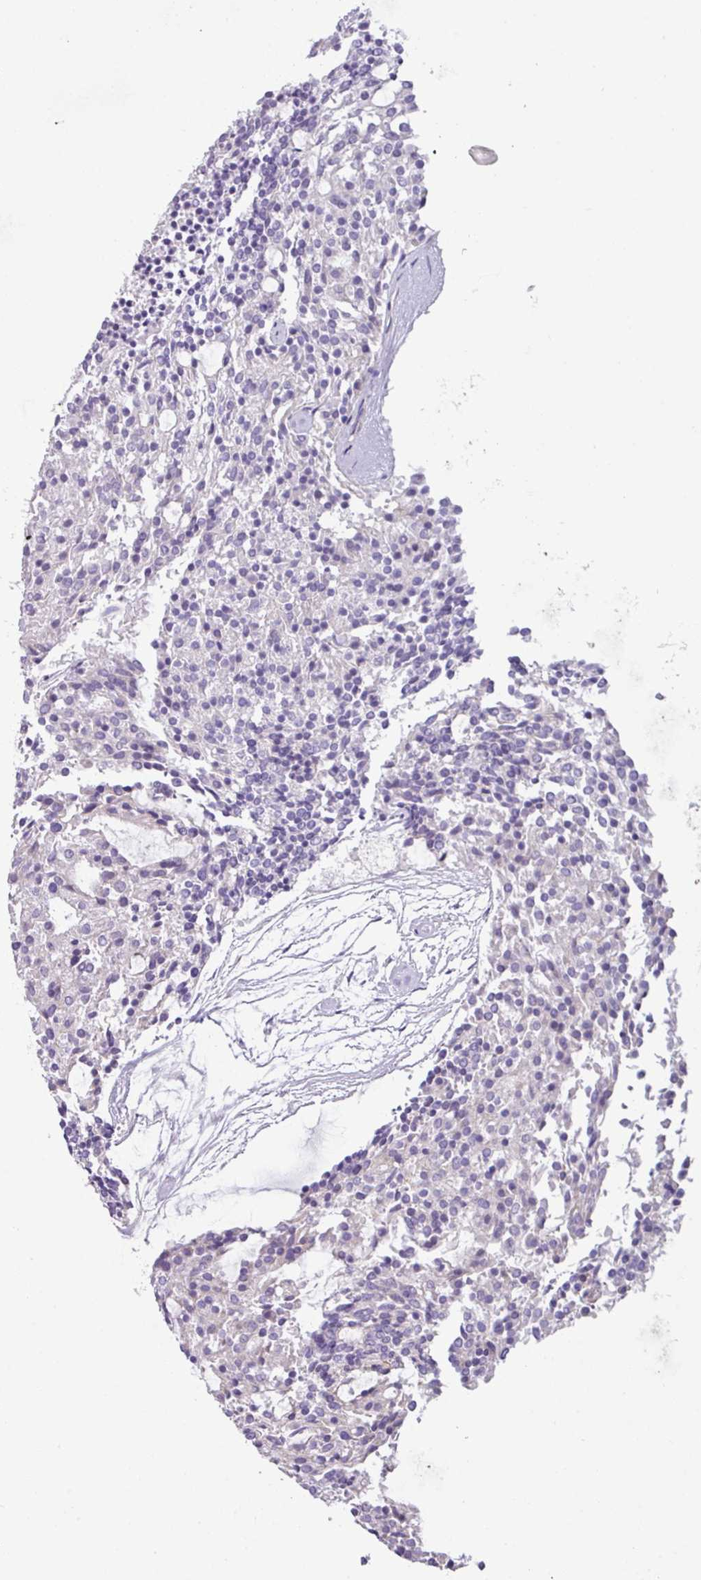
{"staining": {"intensity": "negative", "quantity": "none", "location": "none"}, "tissue": "carcinoid", "cell_type": "Tumor cells", "image_type": "cancer", "snomed": [{"axis": "morphology", "description": "Carcinoid, malignant, NOS"}, {"axis": "topography", "description": "Pancreas"}], "caption": "DAB immunohistochemical staining of human carcinoid displays no significant positivity in tumor cells.", "gene": "PIK3R5", "patient": {"sex": "female", "age": 54}}